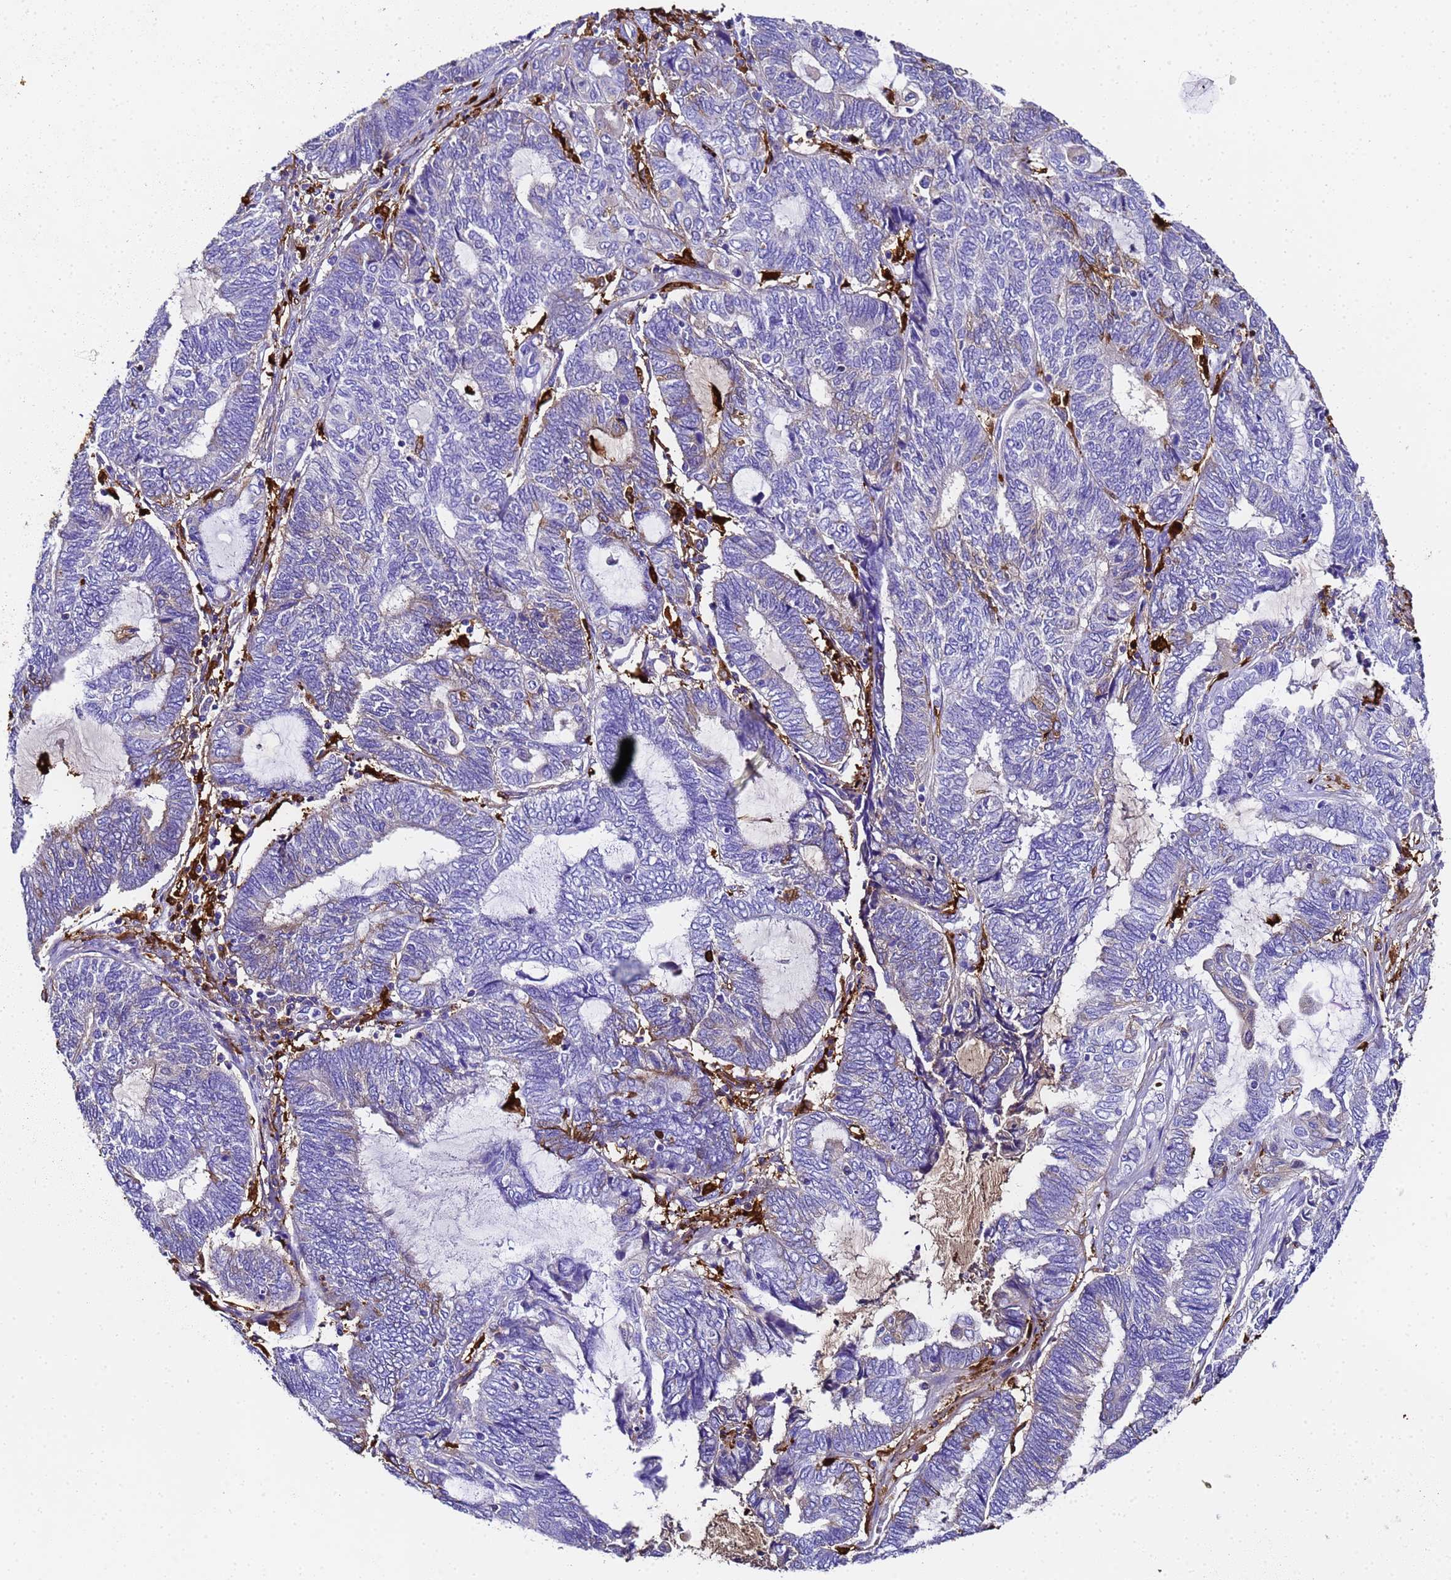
{"staining": {"intensity": "negative", "quantity": "none", "location": "none"}, "tissue": "endometrial cancer", "cell_type": "Tumor cells", "image_type": "cancer", "snomed": [{"axis": "morphology", "description": "Adenocarcinoma, NOS"}, {"axis": "topography", "description": "Uterus"}, {"axis": "topography", "description": "Endometrium"}], "caption": "Tumor cells show no significant staining in adenocarcinoma (endometrial). (DAB IHC with hematoxylin counter stain).", "gene": "FTL", "patient": {"sex": "female", "age": 70}}